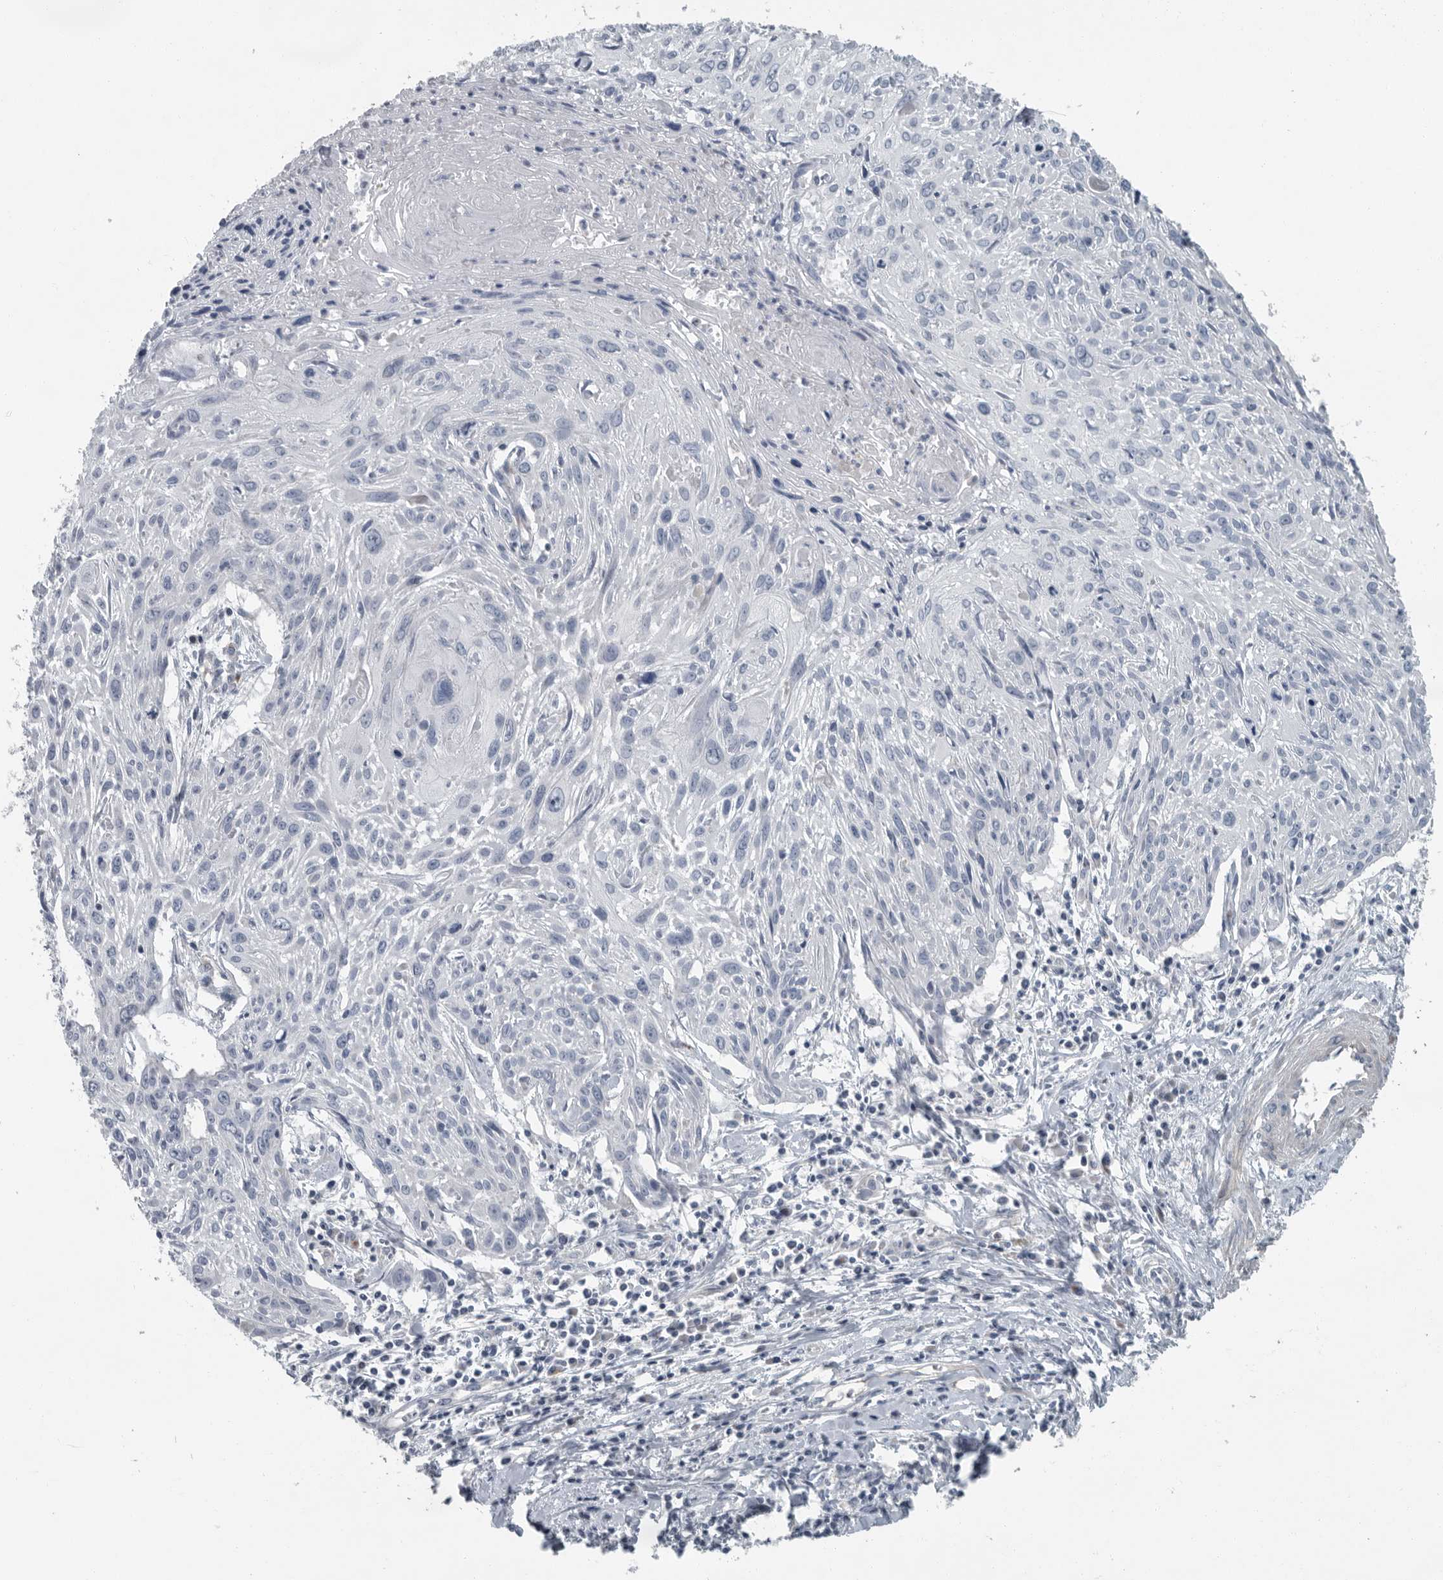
{"staining": {"intensity": "negative", "quantity": "none", "location": "none"}, "tissue": "cervical cancer", "cell_type": "Tumor cells", "image_type": "cancer", "snomed": [{"axis": "morphology", "description": "Squamous cell carcinoma, NOS"}, {"axis": "topography", "description": "Cervix"}], "caption": "High power microscopy photomicrograph of an immunohistochemistry (IHC) photomicrograph of cervical cancer (squamous cell carcinoma), revealing no significant staining in tumor cells.", "gene": "MPP3", "patient": {"sex": "female", "age": 51}}